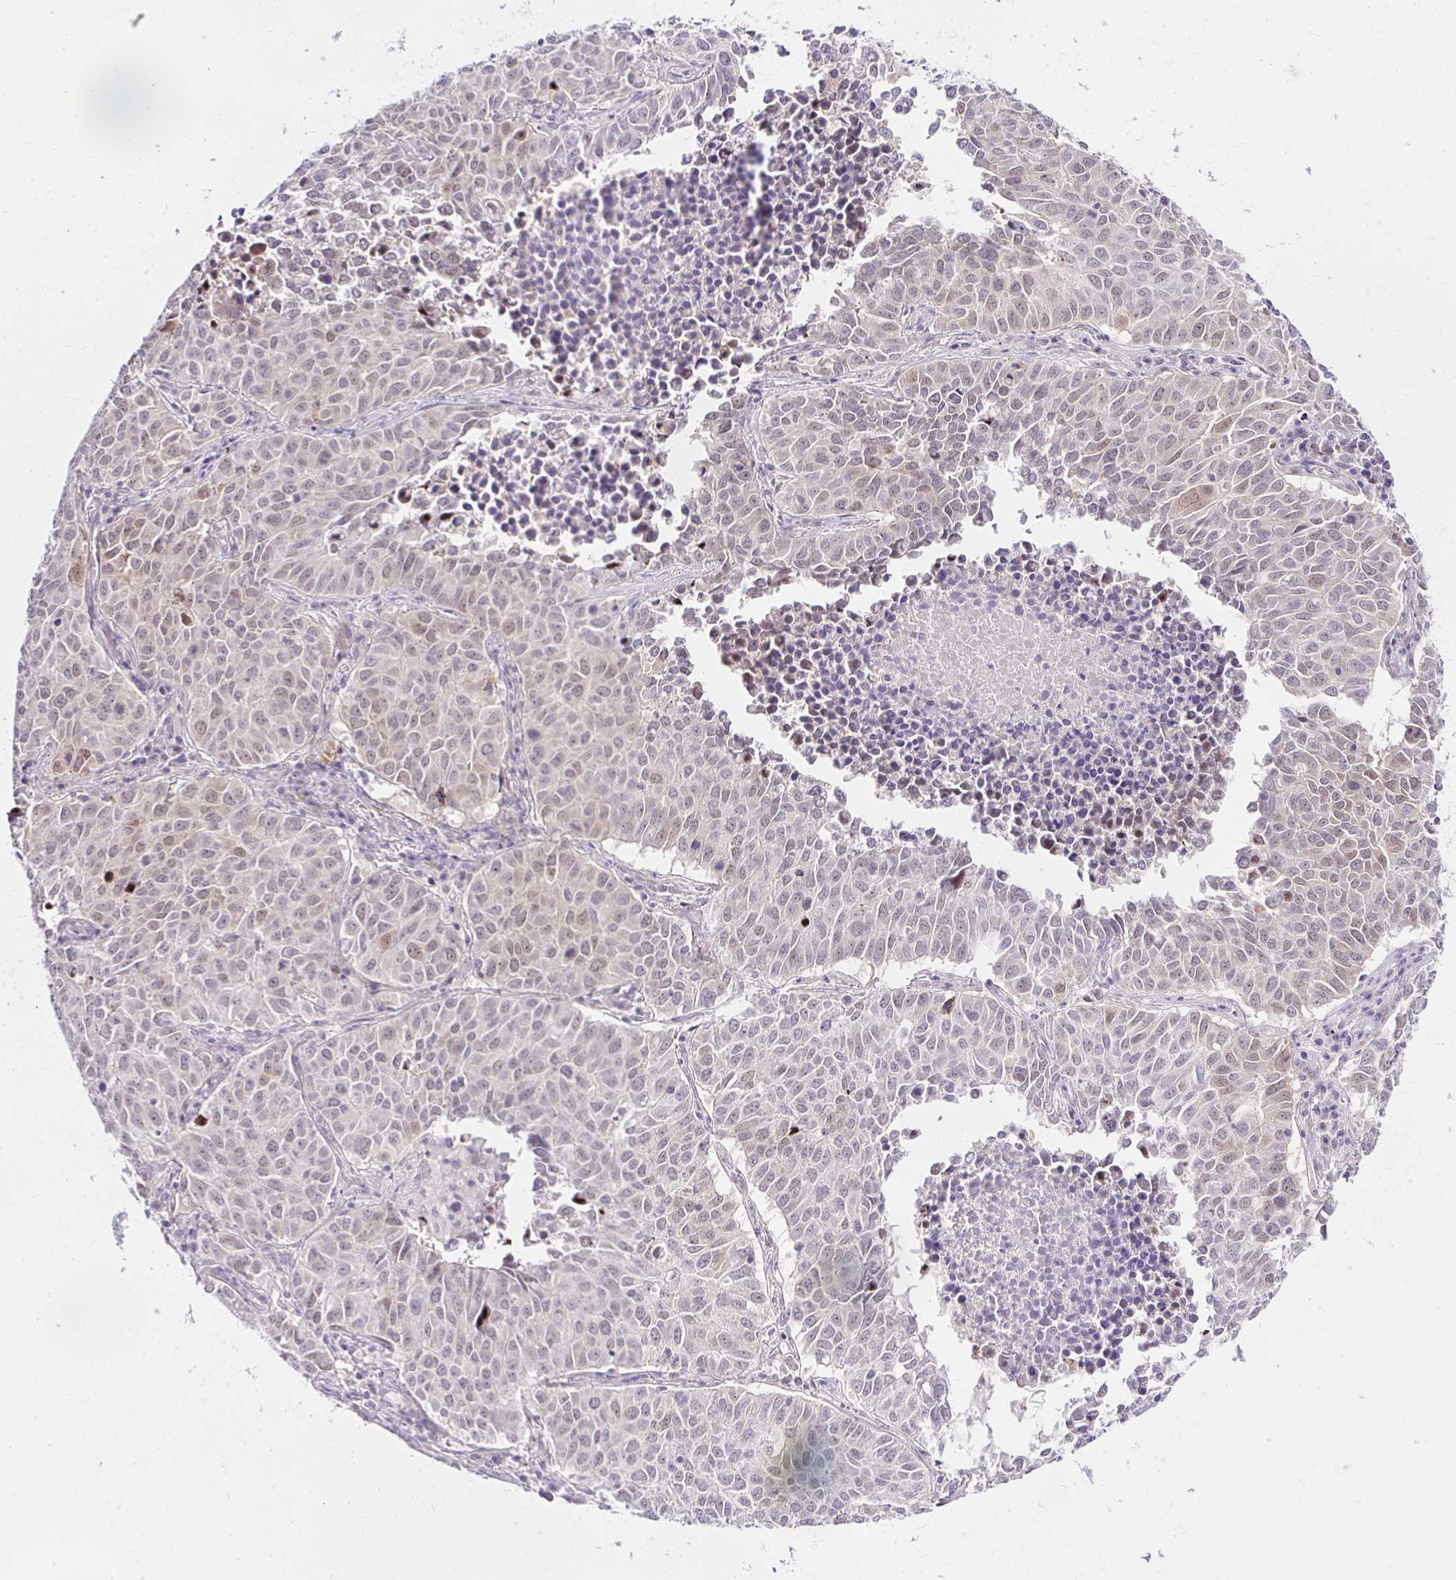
{"staining": {"intensity": "weak", "quantity": "25%-75%", "location": "nuclear"}, "tissue": "lung cancer", "cell_type": "Tumor cells", "image_type": "cancer", "snomed": [{"axis": "morphology", "description": "Adenocarcinoma, NOS"}, {"axis": "topography", "description": "Lung"}], "caption": "This image shows adenocarcinoma (lung) stained with immunohistochemistry to label a protein in brown. The nuclear of tumor cells show weak positivity for the protein. Nuclei are counter-stained blue.", "gene": "GUCY1A1", "patient": {"sex": "female", "age": 50}}